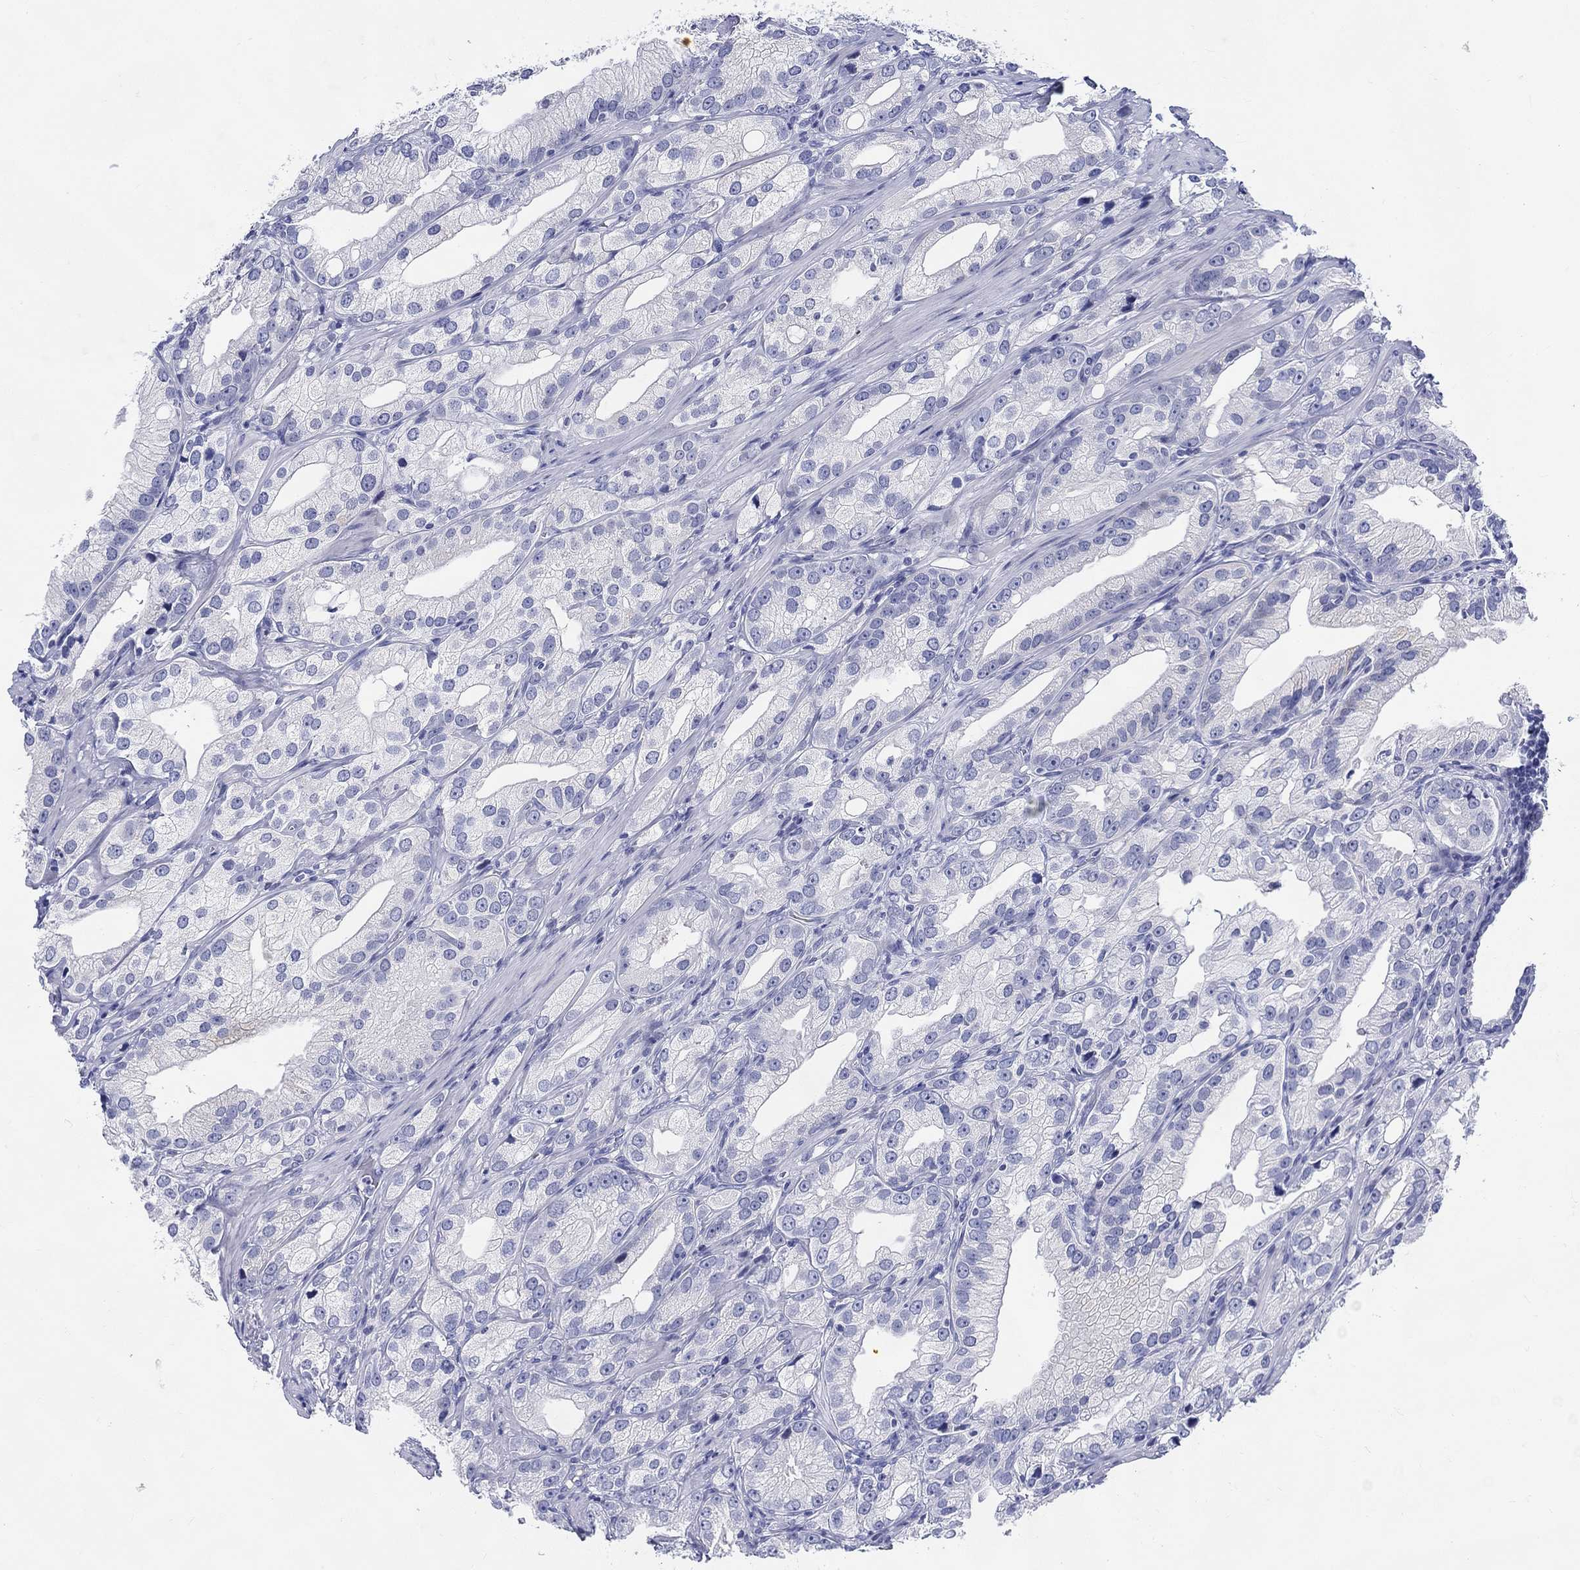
{"staining": {"intensity": "negative", "quantity": "none", "location": "none"}, "tissue": "prostate cancer", "cell_type": "Tumor cells", "image_type": "cancer", "snomed": [{"axis": "morphology", "description": "Adenocarcinoma, High grade"}, {"axis": "topography", "description": "Prostate and seminal vesicle, NOS"}], "caption": "An IHC histopathology image of prostate high-grade adenocarcinoma is shown. There is no staining in tumor cells of prostate high-grade adenocarcinoma. Brightfield microscopy of immunohistochemistry (IHC) stained with DAB (3,3'-diaminobenzidine) (brown) and hematoxylin (blue), captured at high magnification.", "gene": "CRYGS", "patient": {"sex": "male", "age": 62}}